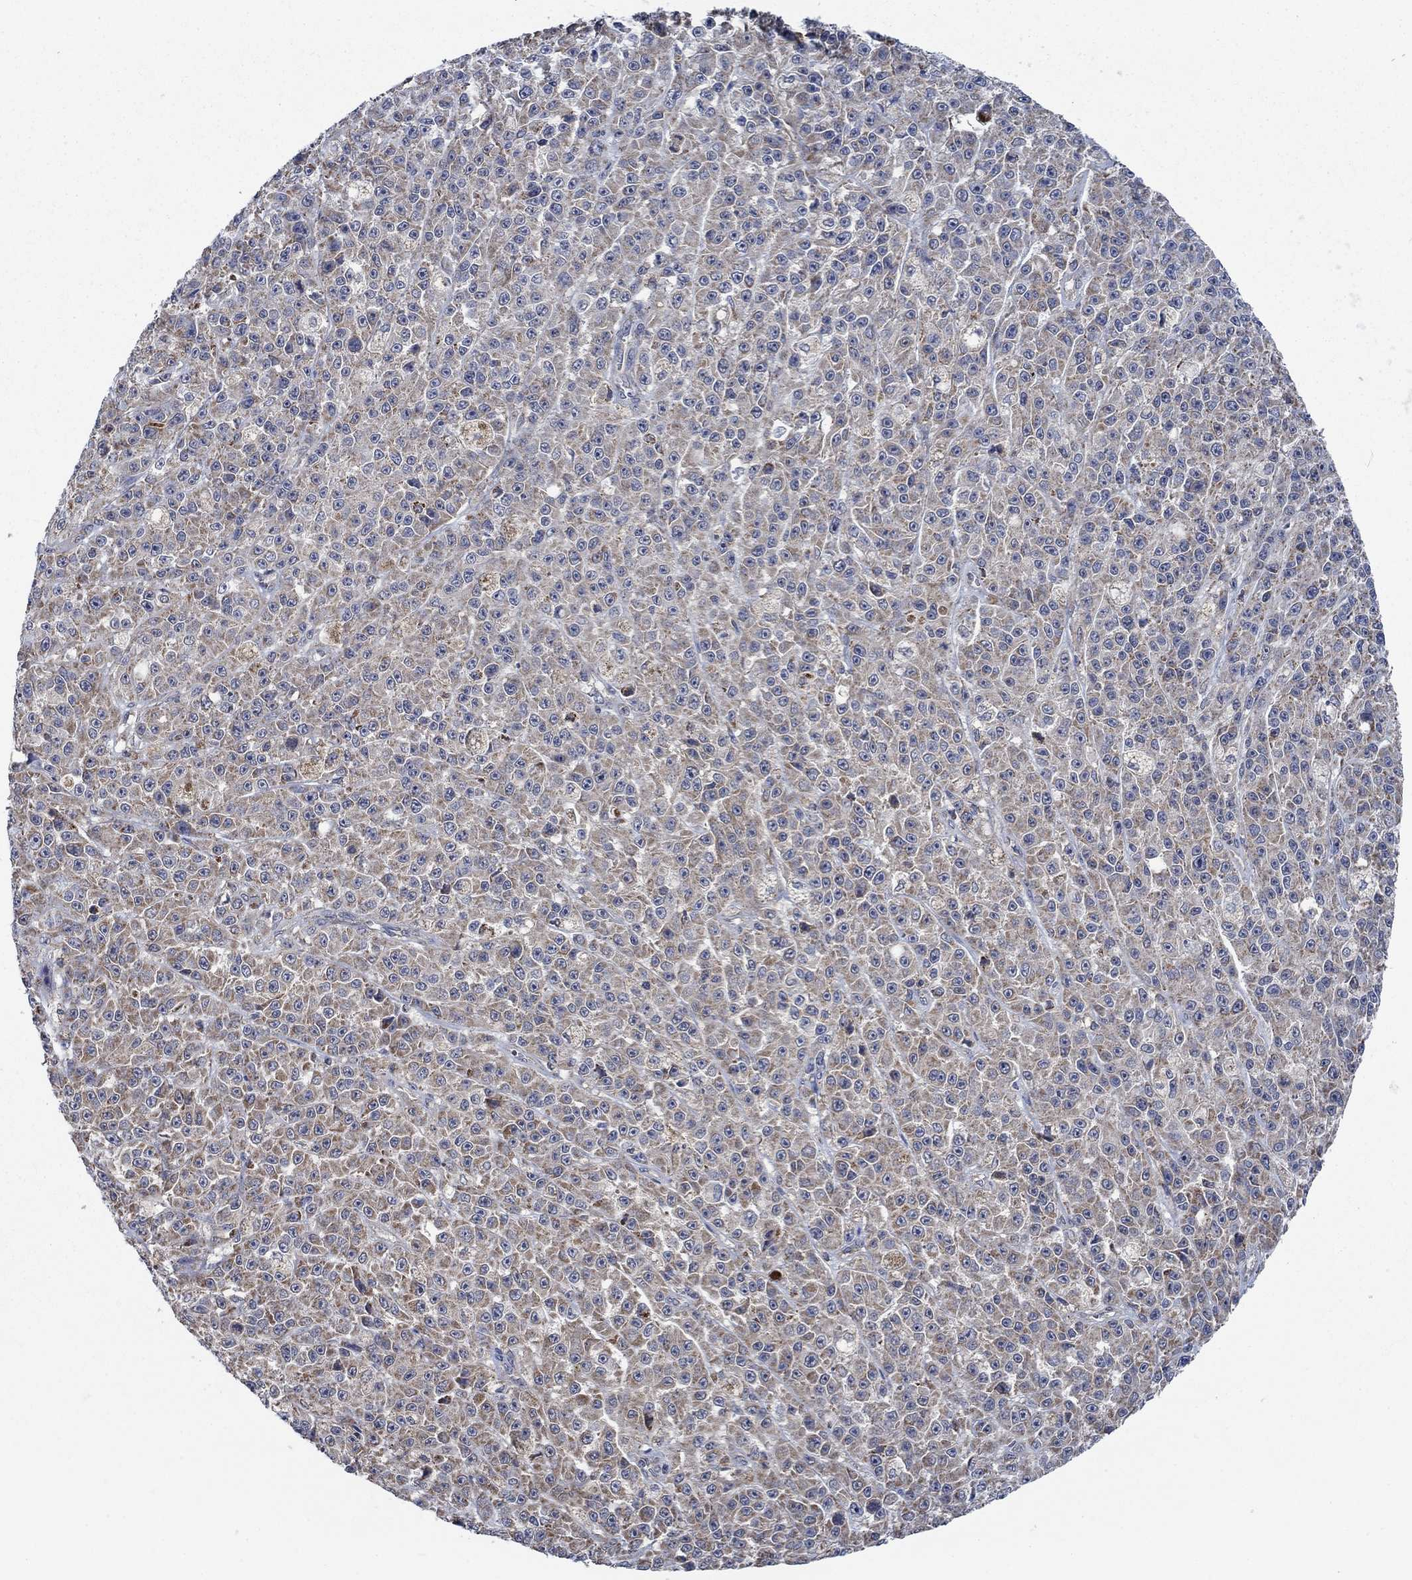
{"staining": {"intensity": "weak", "quantity": ">75%", "location": "cytoplasmic/membranous"}, "tissue": "melanoma", "cell_type": "Tumor cells", "image_type": "cancer", "snomed": [{"axis": "morphology", "description": "Malignant melanoma, NOS"}, {"axis": "topography", "description": "Skin"}], "caption": "High-magnification brightfield microscopy of melanoma stained with DAB (3,3'-diaminobenzidine) (brown) and counterstained with hematoxylin (blue). tumor cells exhibit weak cytoplasmic/membranous positivity is identified in approximately>75% of cells.", "gene": "STXBP6", "patient": {"sex": "female", "age": 58}}